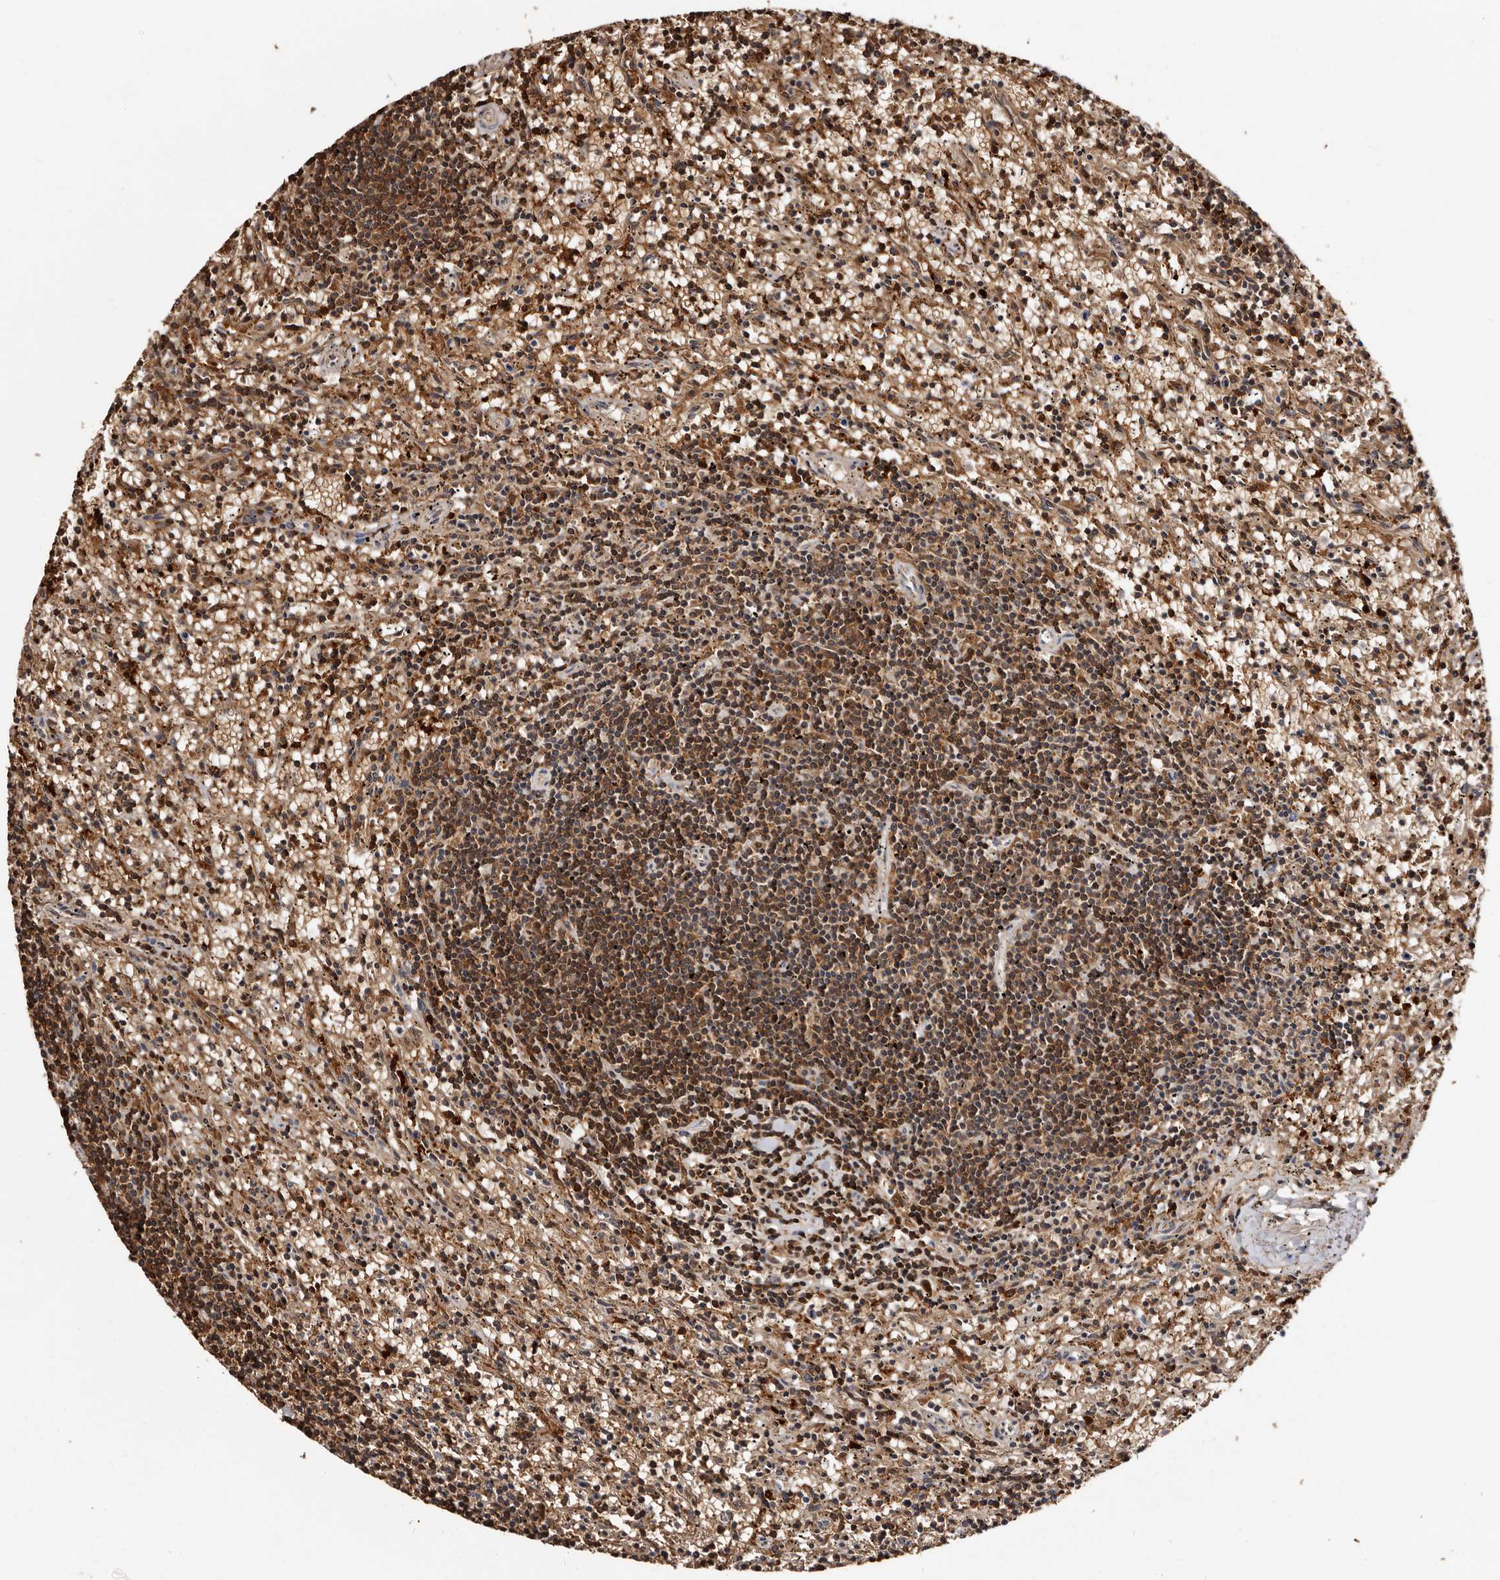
{"staining": {"intensity": "moderate", "quantity": "25%-75%", "location": "cytoplasmic/membranous"}, "tissue": "lymphoma", "cell_type": "Tumor cells", "image_type": "cancer", "snomed": [{"axis": "morphology", "description": "Malignant lymphoma, non-Hodgkin's type, Low grade"}, {"axis": "topography", "description": "Spleen"}], "caption": "Immunohistochemical staining of lymphoma demonstrates medium levels of moderate cytoplasmic/membranous protein expression in about 25%-75% of tumor cells.", "gene": "DNPH1", "patient": {"sex": "male", "age": 76}}